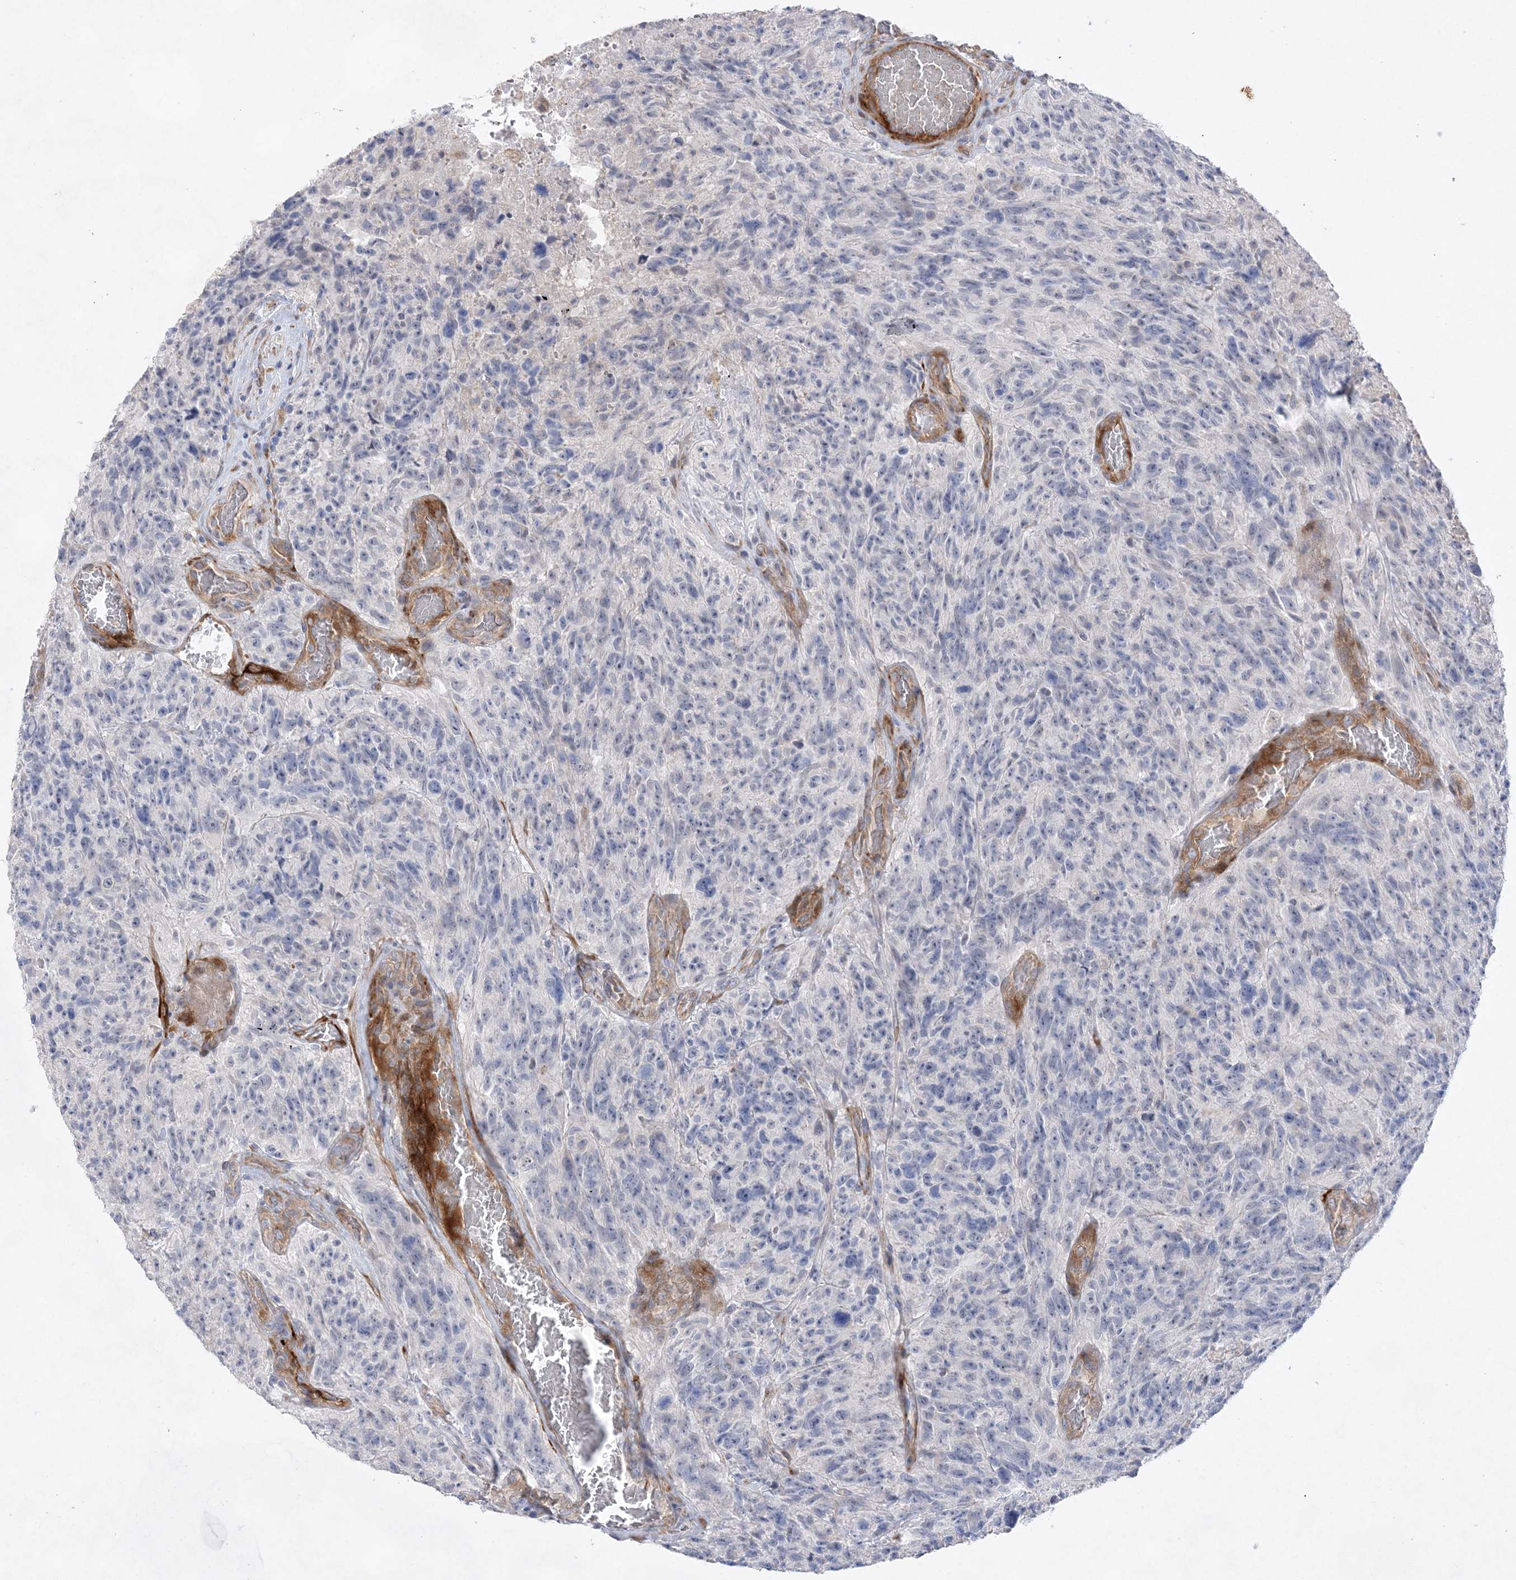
{"staining": {"intensity": "negative", "quantity": "none", "location": "none"}, "tissue": "glioma", "cell_type": "Tumor cells", "image_type": "cancer", "snomed": [{"axis": "morphology", "description": "Glioma, malignant, High grade"}, {"axis": "topography", "description": "Brain"}], "caption": "This is a micrograph of immunohistochemistry (IHC) staining of glioma, which shows no expression in tumor cells.", "gene": "TMEM132B", "patient": {"sex": "male", "age": 69}}